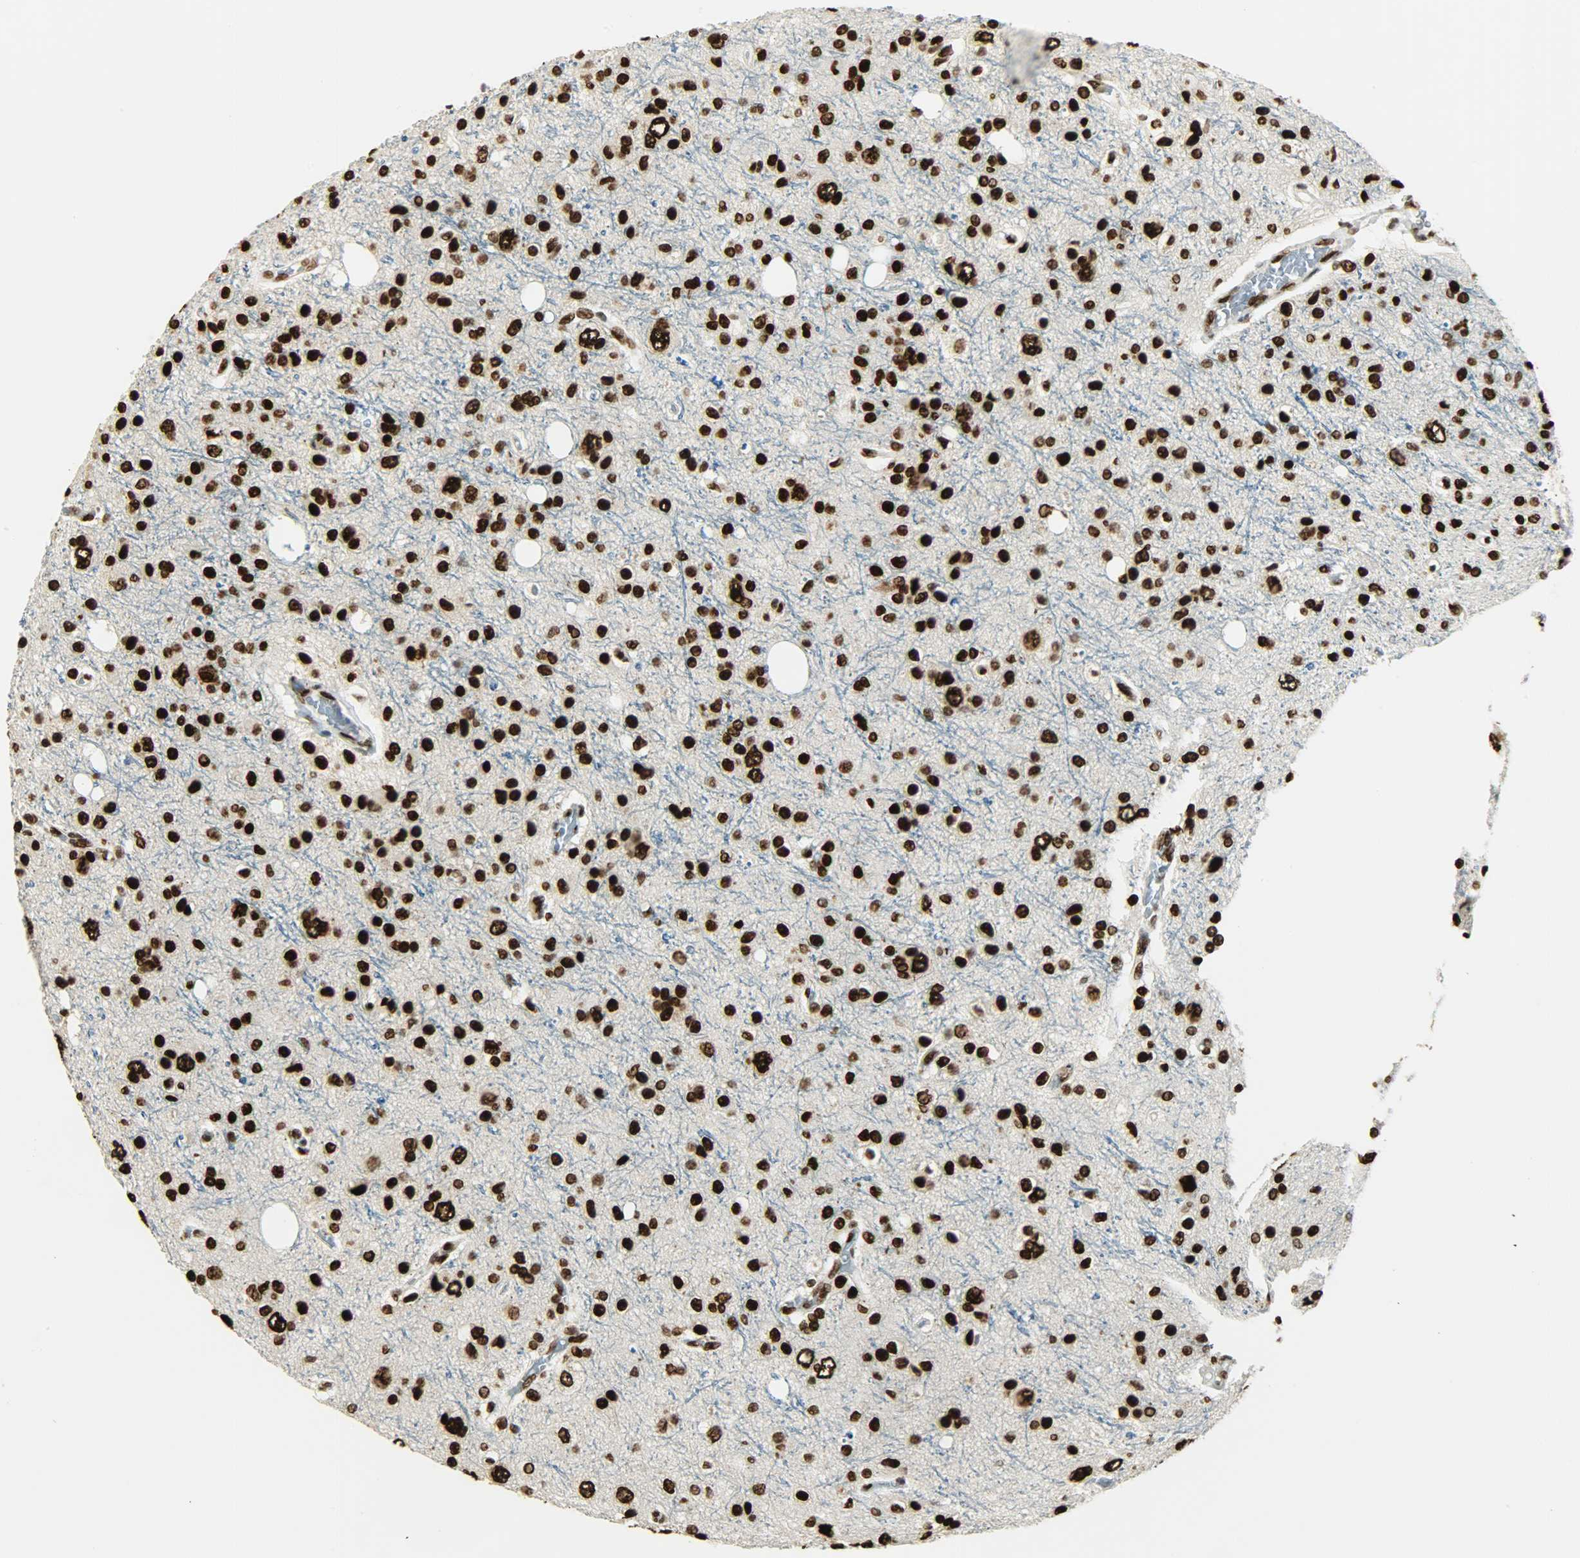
{"staining": {"intensity": "strong", "quantity": ">75%", "location": "nuclear"}, "tissue": "glioma", "cell_type": "Tumor cells", "image_type": "cancer", "snomed": [{"axis": "morphology", "description": "Glioma, malignant, High grade"}, {"axis": "topography", "description": "Brain"}], "caption": "Immunohistochemical staining of human glioma shows high levels of strong nuclear expression in approximately >75% of tumor cells.", "gene": "MYEF2", "patient": {"sex": "male", "age": 47}}